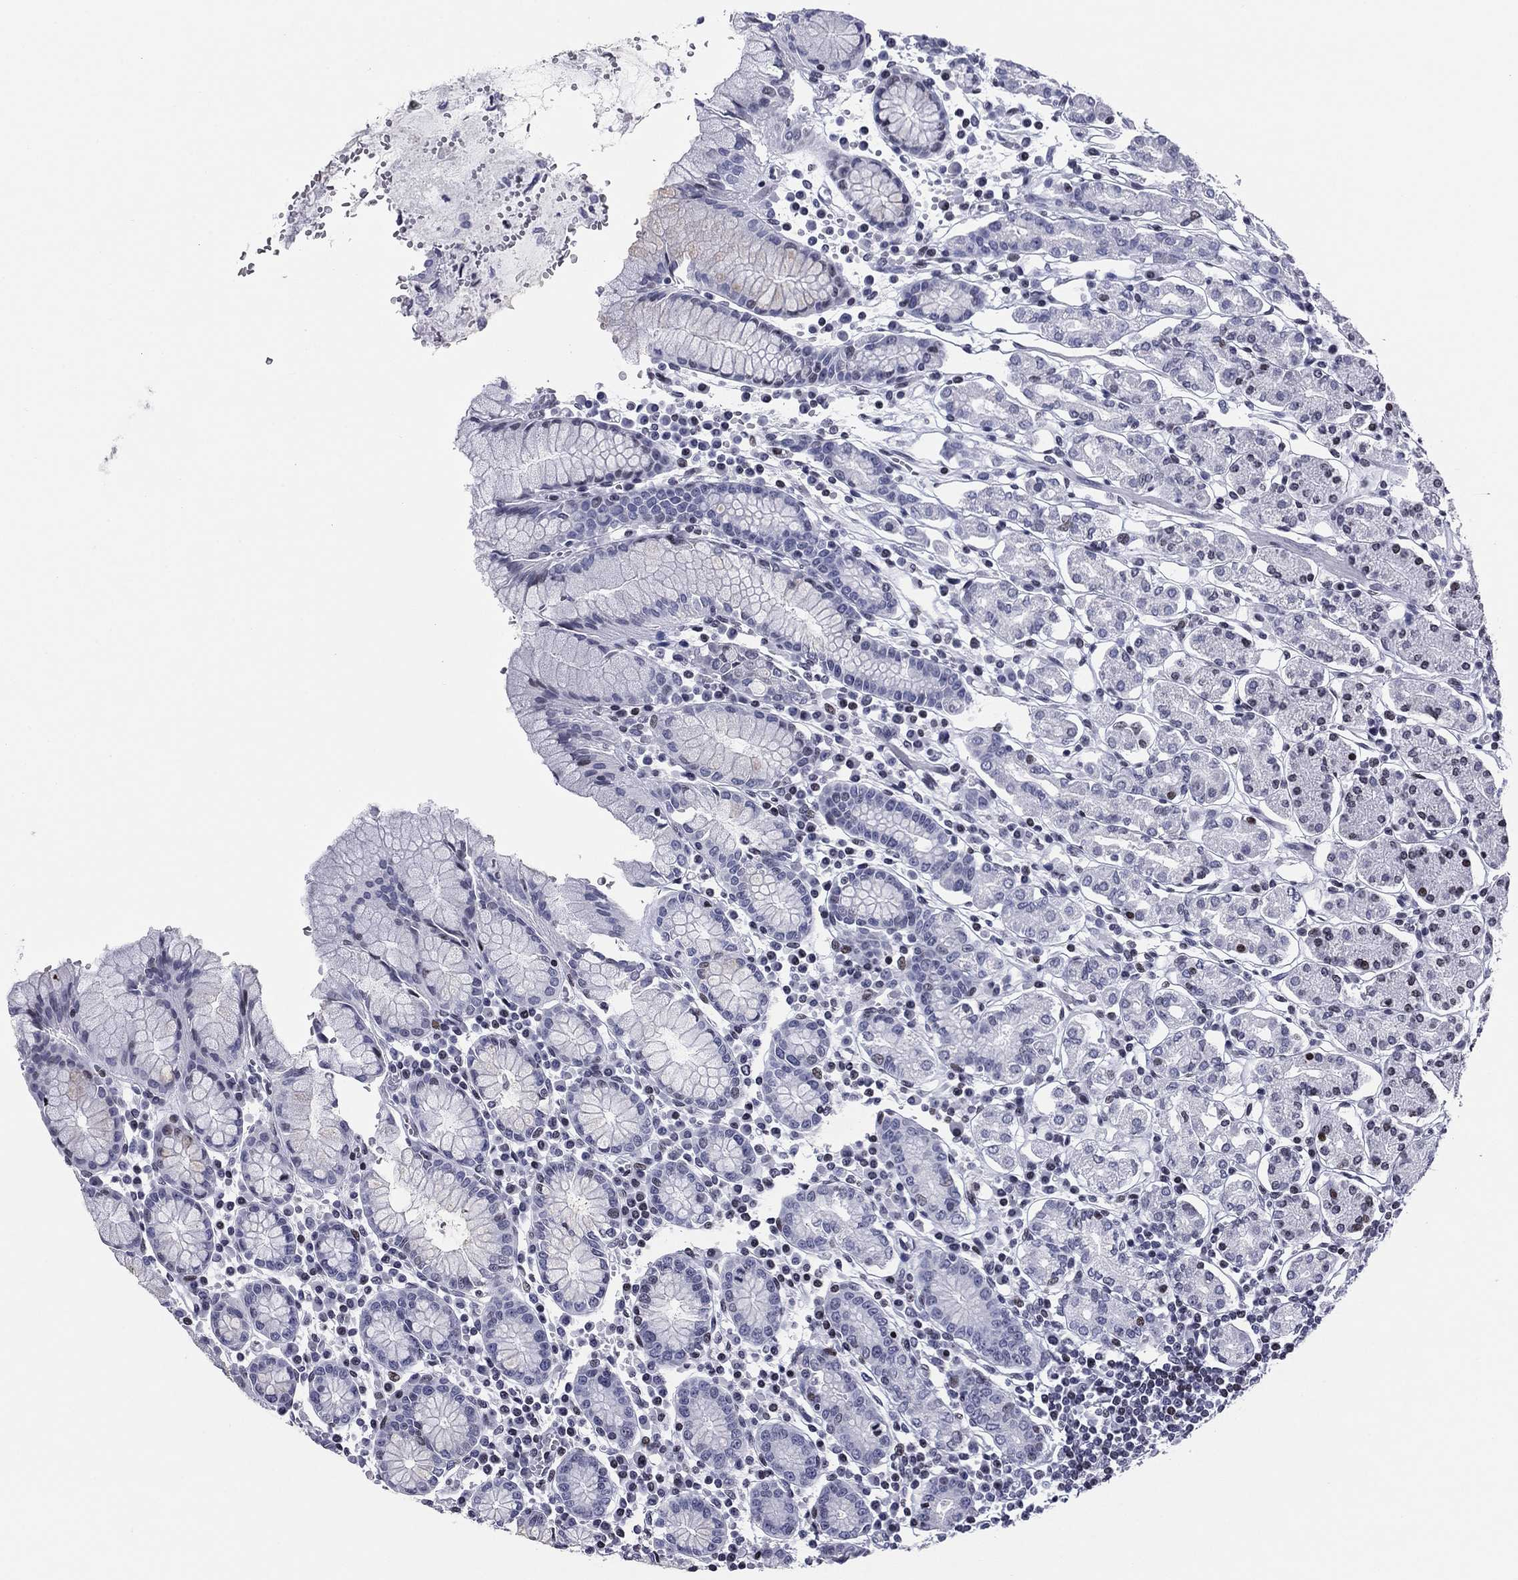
{"staining": {"intensity": "moderate", "quantity": "<25%", "location": "nuclear"}, "tissue": "stomach", "cell_type": "Glandular cells", "image_type": "normal", "snomed": [{"axis": "morphology", "description": "Normal tissue, NOS"}, {"axis": "topography", "description": "Stomach, upper"}, {"axis": "topography", "description": "Stomach"}], "caption": "IHC image of benign stomach: stomach stained using immunohistochemistry exhibits low levels of moderate protein expression localized specifically in the nuclear of glandular cells, appearing as a nuclear brown color.", "gene": "CCDC144A", "patient": {"sex": "male", "age": 62}}